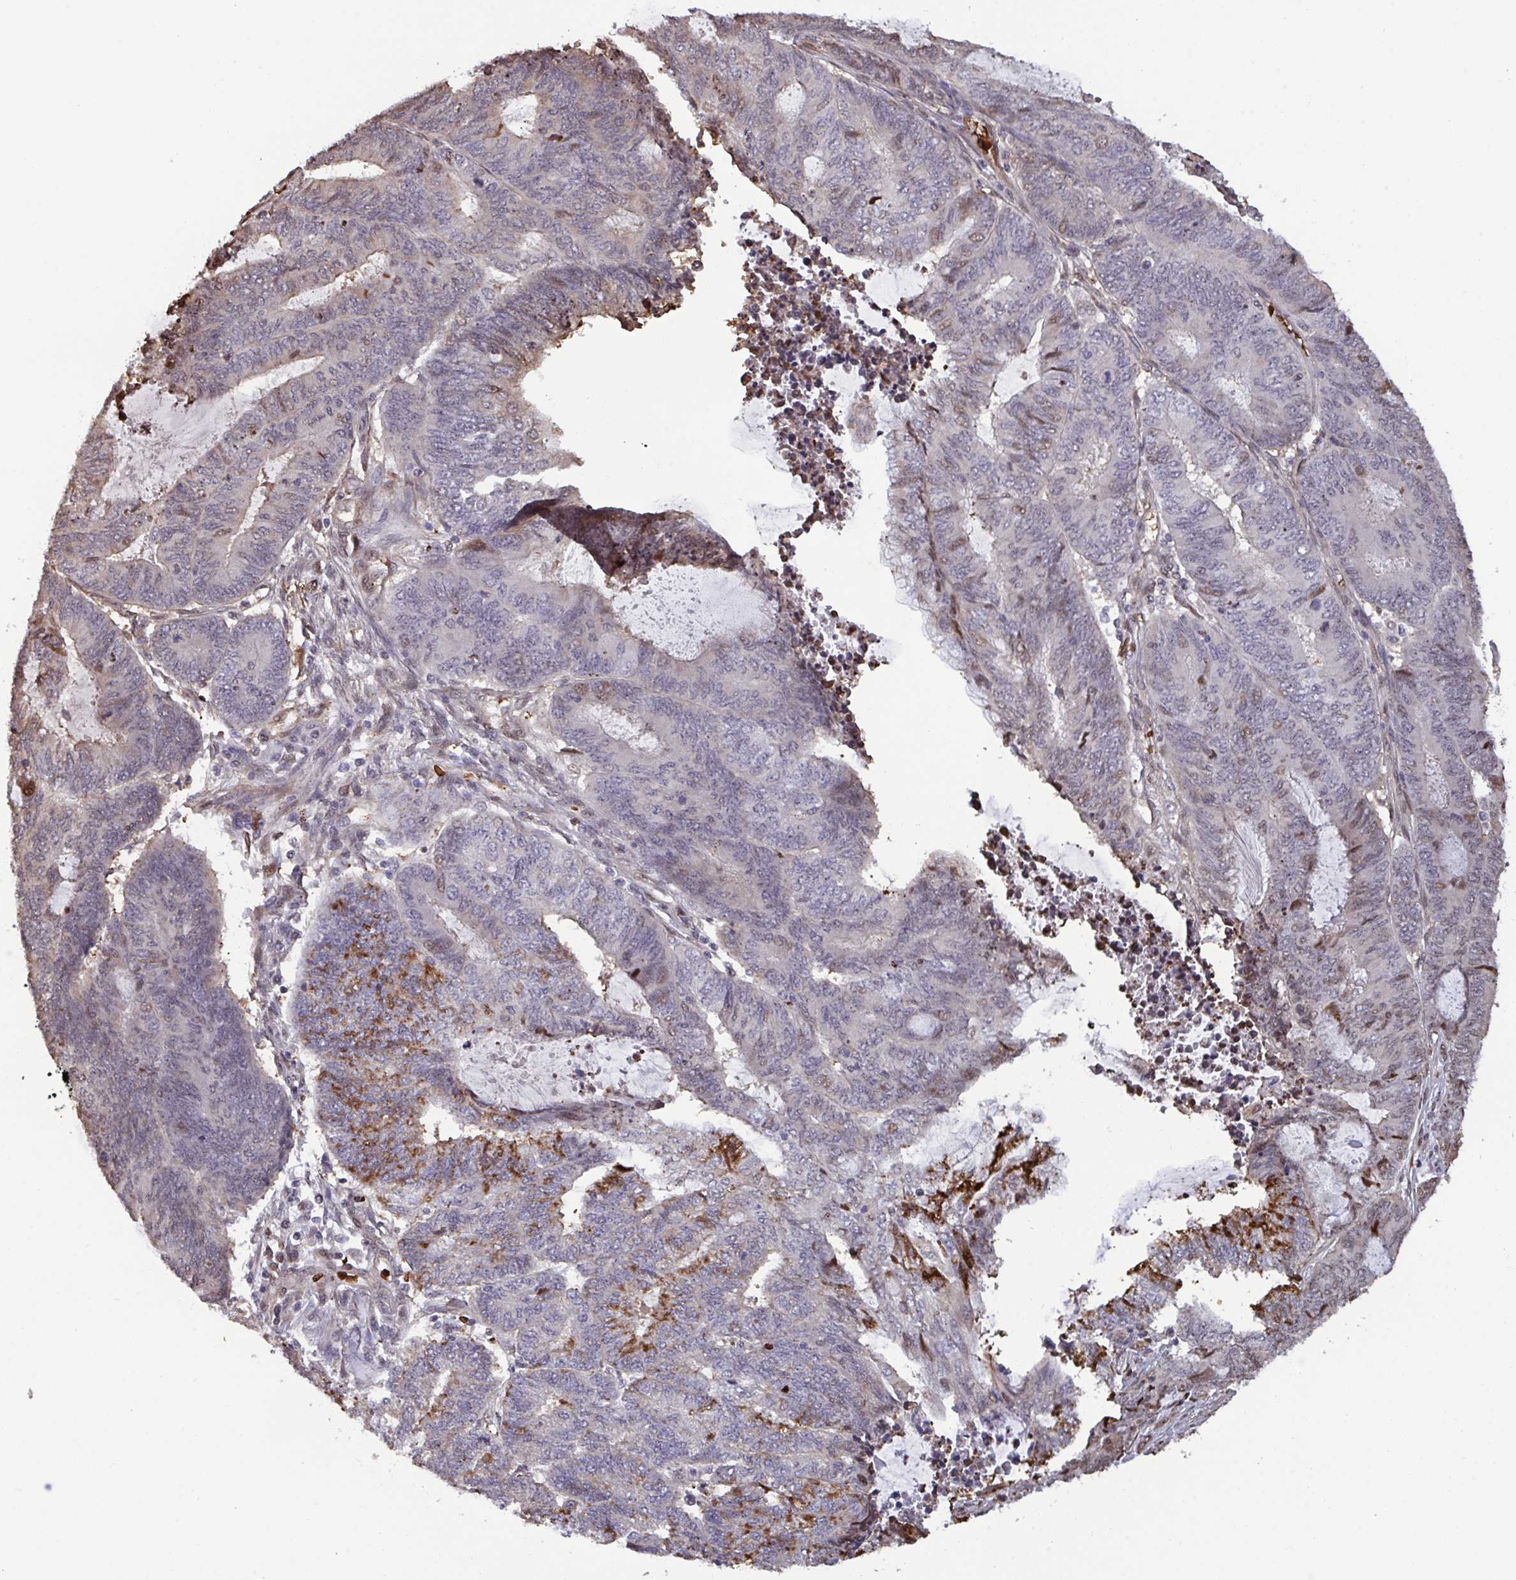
{"staining": {"intensity": "moderate", "quantity": "25%-75%", "location": "cytoplasmic/membranous"}, "tissue": "endometrial cancer", "cell_type": "Tumor cells", "image_type": "cancer", "snomed": [{"axis": "morphology", "description": "Adenocarcinoma, NOS"}, {"axis": "topography", "description": "Uterus"}, {"axis": "topography", "description": "Endometrium"}], "caption": "This is a micrograph of immunohistochemistry staining of endometrial adenocarcinoma, which shows moderate positivity in the cytoplasmic/membranous of tumor cells.", "gene": "PELI2", "patient": {"sex": "female", "age": 70}}